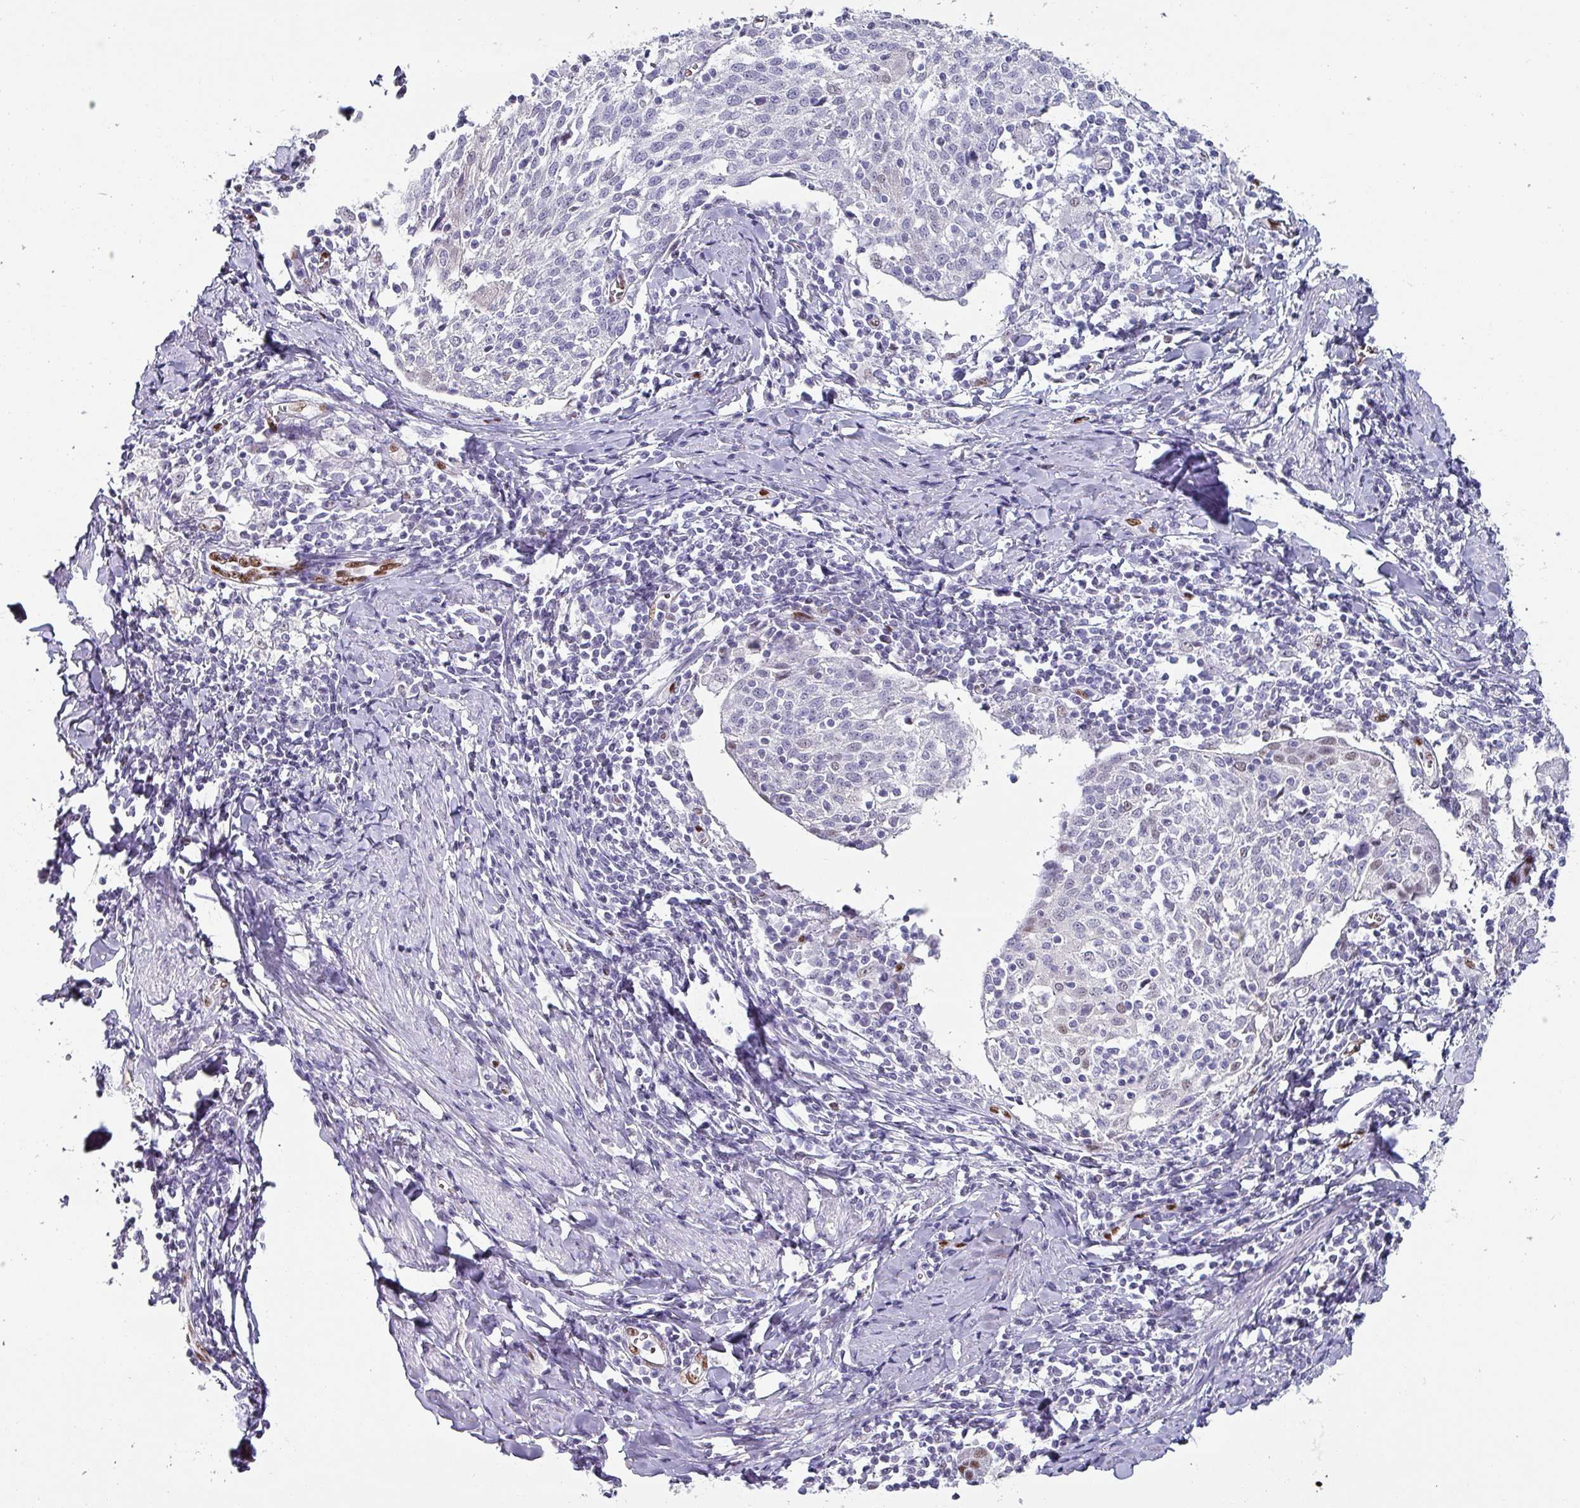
{"staining": {"intensity": "negative", "quantity": "none", "location": "none"}, "tissue": "cervical cancer", "cell_type": "Tumor cells", "image_type": "cancer", "snomed": [{"axis": "morphology", "description": "Squamous cell carcinoma, NOS"}, {"axis": "topography", "description": "Cervix"}], "caption": "This is an immunohistochemistry (IHC) micrograph of human cervical cancer. There is no staining in tumor cells.", "gene": "ZNF816-ZNF321P", "patient": {"sex": "female", "age": 52}}